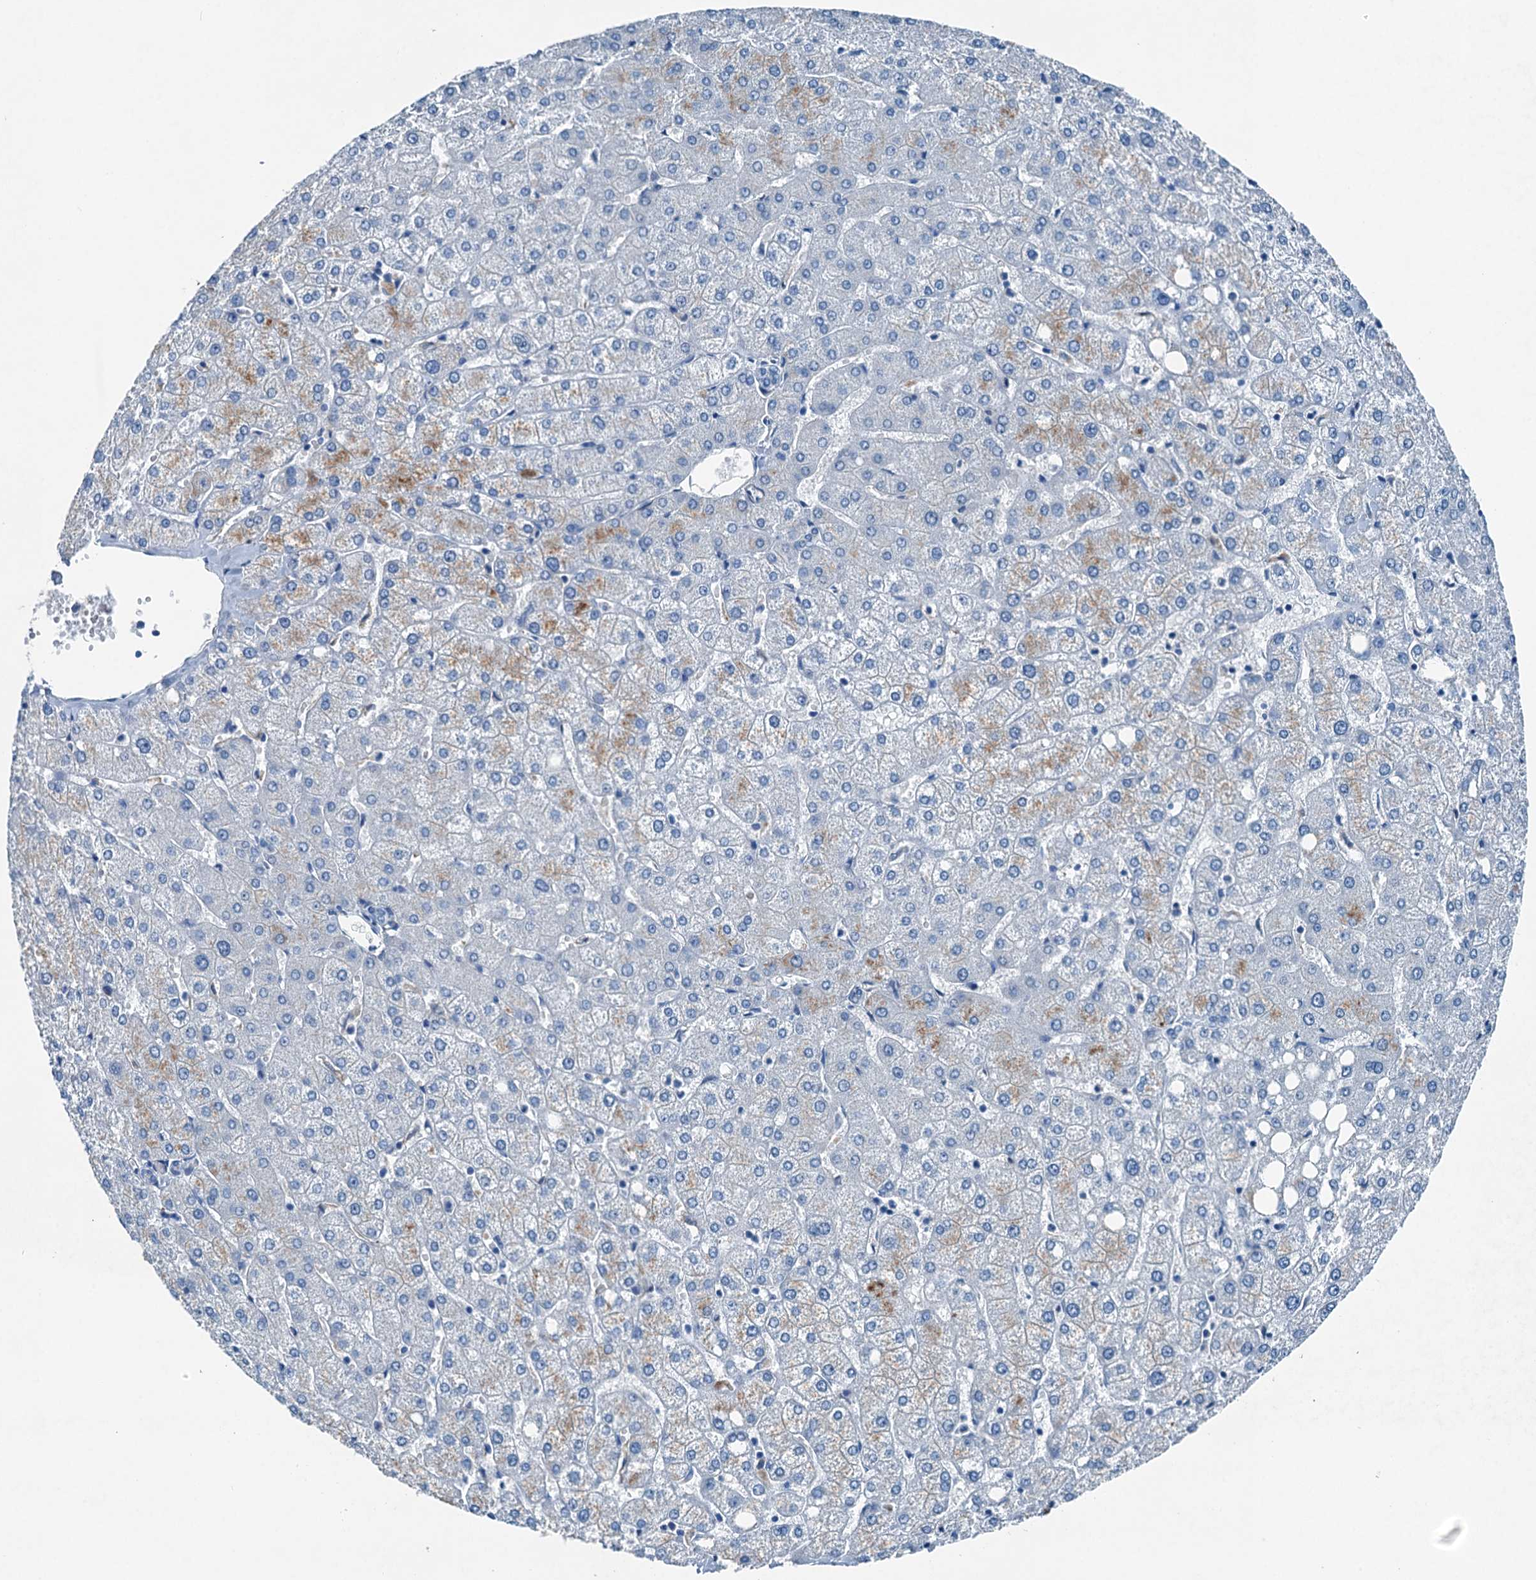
{"staining": {"intensity": "negative", "quantity": "none", "location": "none"}, "tissue": "liver", "cell_type": "Cholangiocytes", "image_type": "normal", "snomed": [{"axis": "morphology", "description": "Normal tissue, NOS"}, {"axis": "topography", "description": "Liver"}], "caption": "The micrograph demonstrates no staining of cholangiocytes in unremarkable liver.", "gene": "RAB3IL1", "patient": {"sex": "female", "age": 54}}